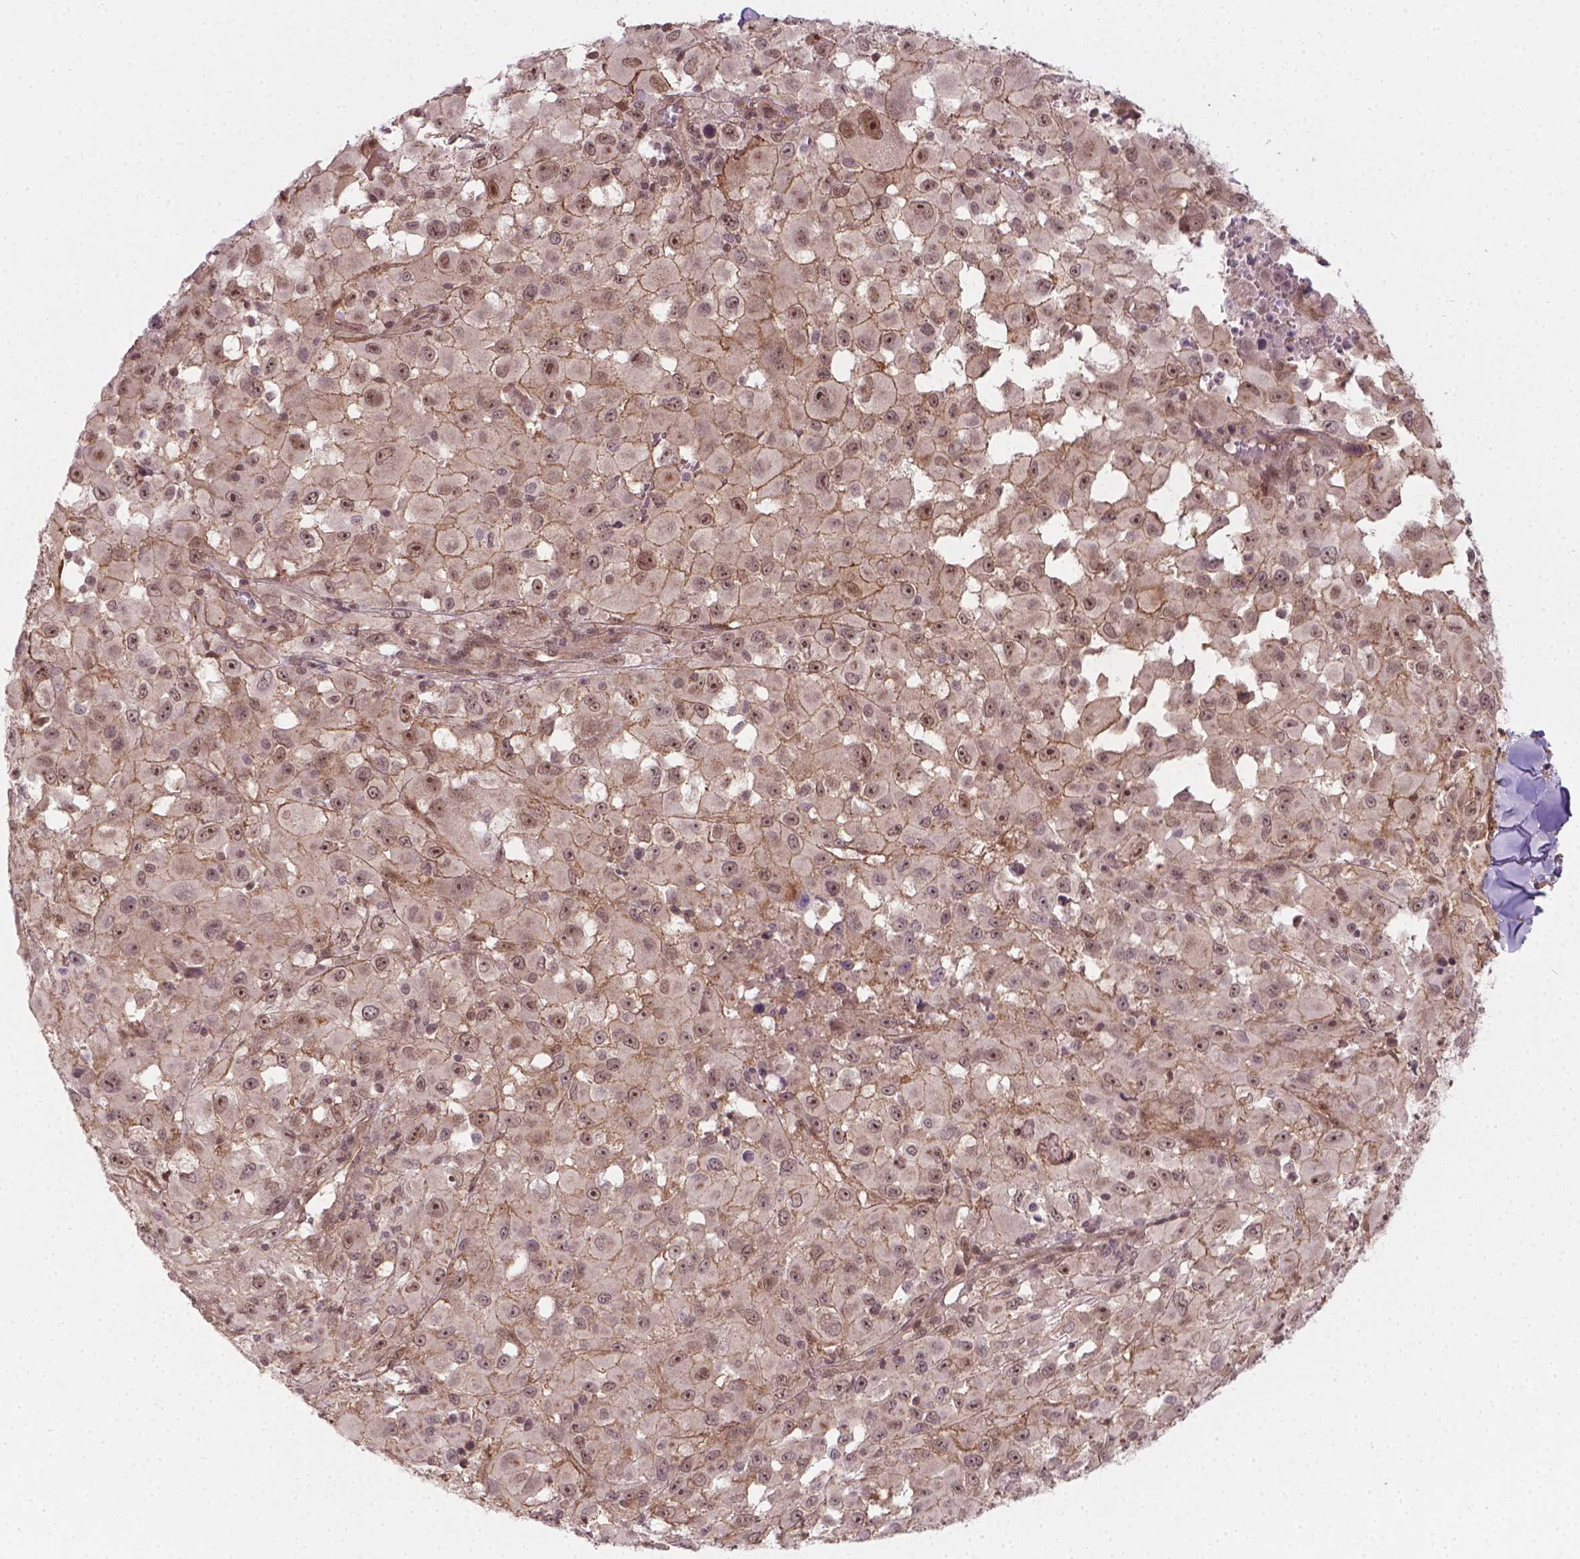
{"staining": {"intensity": "moderate", "quantity": ">75%", "location": "cytoplasmic/membranous,nuclear"}, "tissue": "melanoma", "cell_type": "Tumor cells", "image_type": "cancer", "snomed": [{"axis": "morphology", "description": "Malignant melanoma, Metastatic site"}, {"axis": "topography", "description": "Lymph node"}], "caption": "Protein staining demonstrates moderate cytoplasmic/membranous and nuclear staining in about >75% of tumor cells in malignant melanoma (metastatic site). The staining was performed using DAB (3,3'-diaminobenzidine) to visualize the protein expression in brown, while the nuclei were stained in blue with hematoxylin (Magnification: 20x).", "gene": "ANKRD54", "patient": {"sex": "male", "age": 50}}